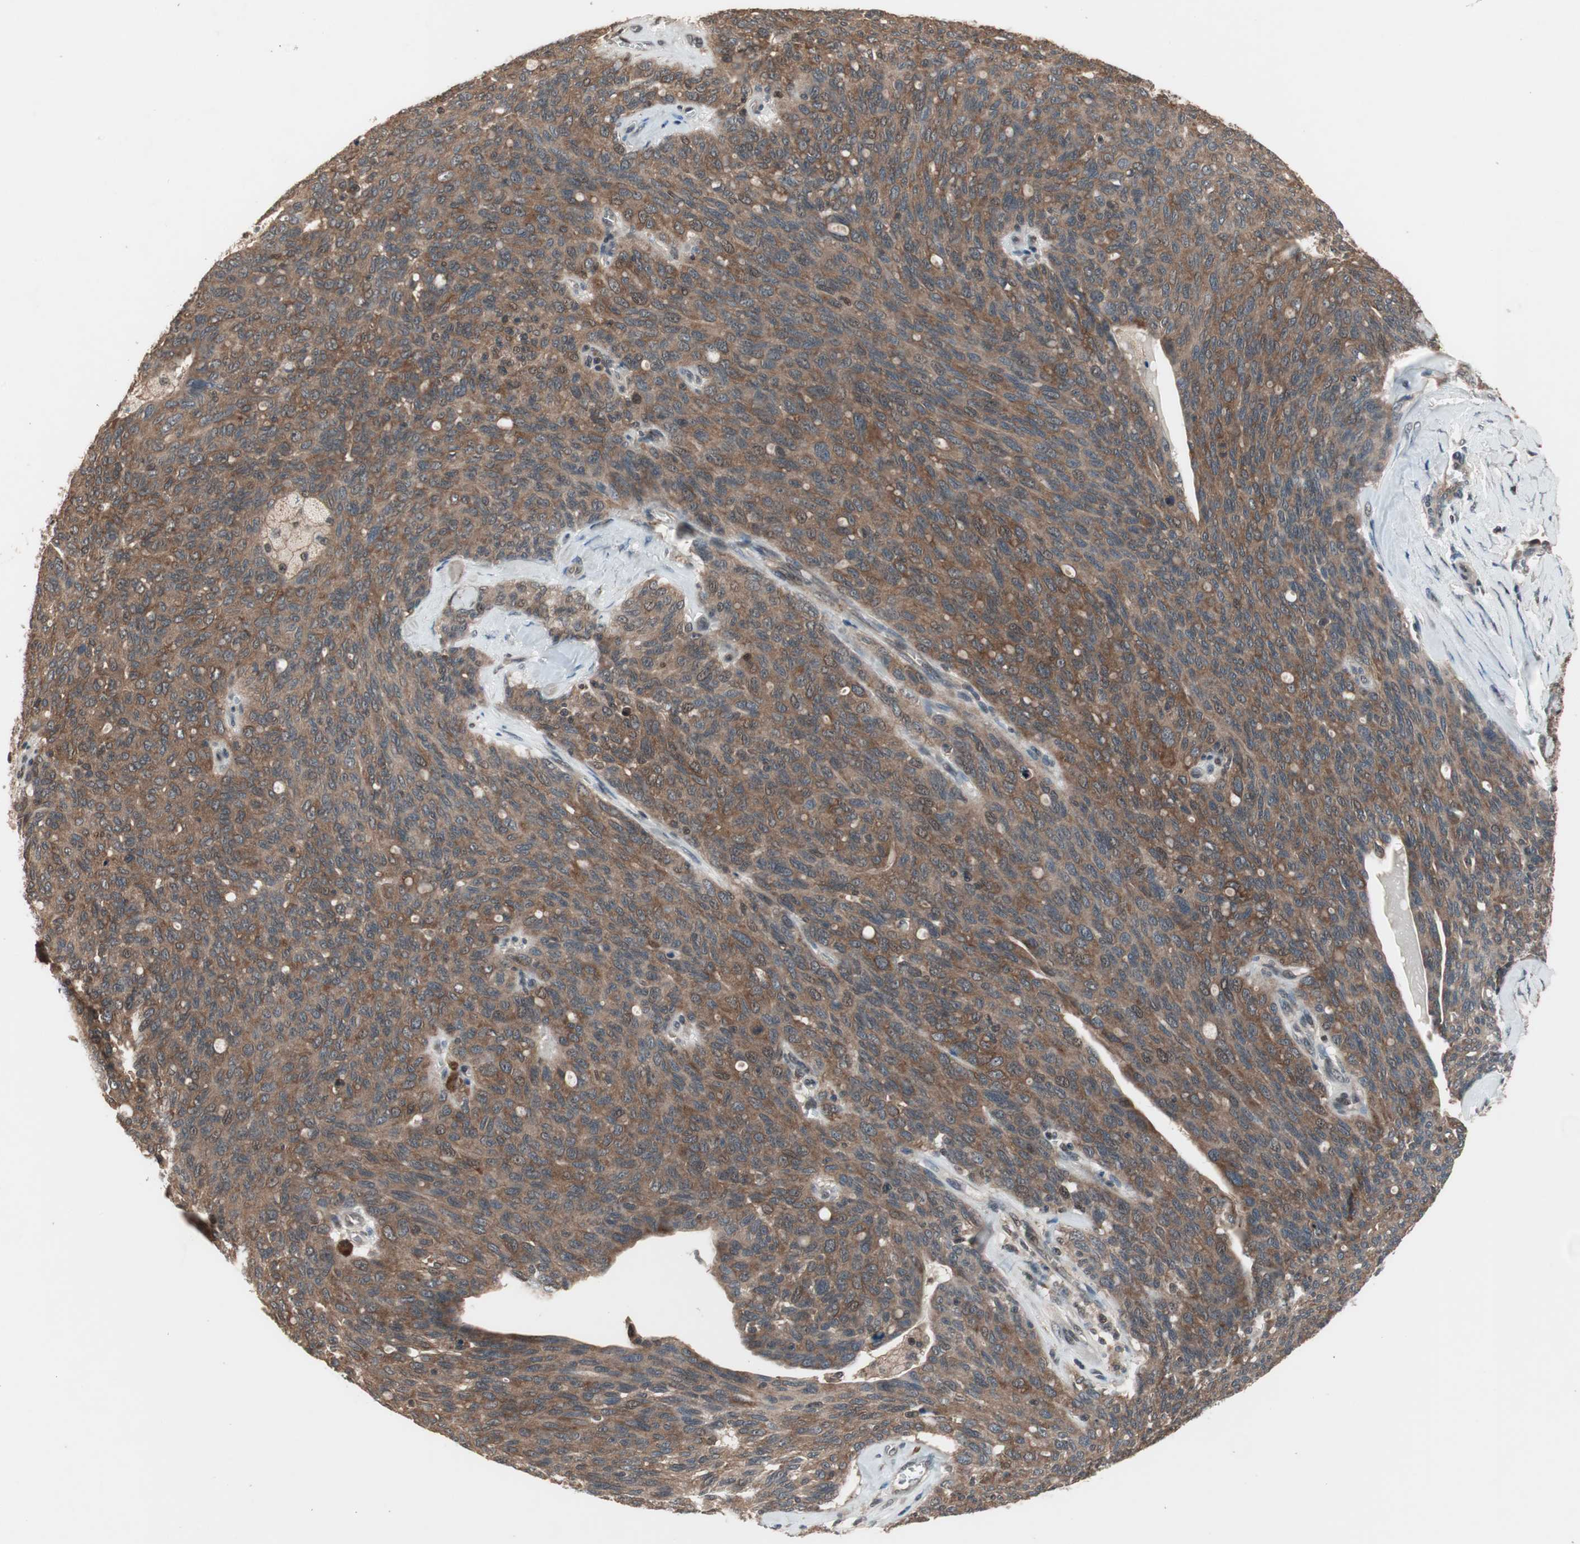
{"staining": {"intensity": "strong", "quantity": ">75%", "location": "cytoplasmic/membranous"}, "tissue": "ovarian cancer", "cell_type": "Tumor cells", "image_type": "cancer", "snomed": [{"axis": "morphology", "description": "Carcinoma, endometroid"}, {"axis": "topography", "description": "Ovary"}], "caption": "Strong cytoplasmic/membranous protein expression is appreciated in about >75% of tumor cells in ovarian endometroid carcinoma.", "gene": "GART", "patient": {"sex": "female", "age": 60}}